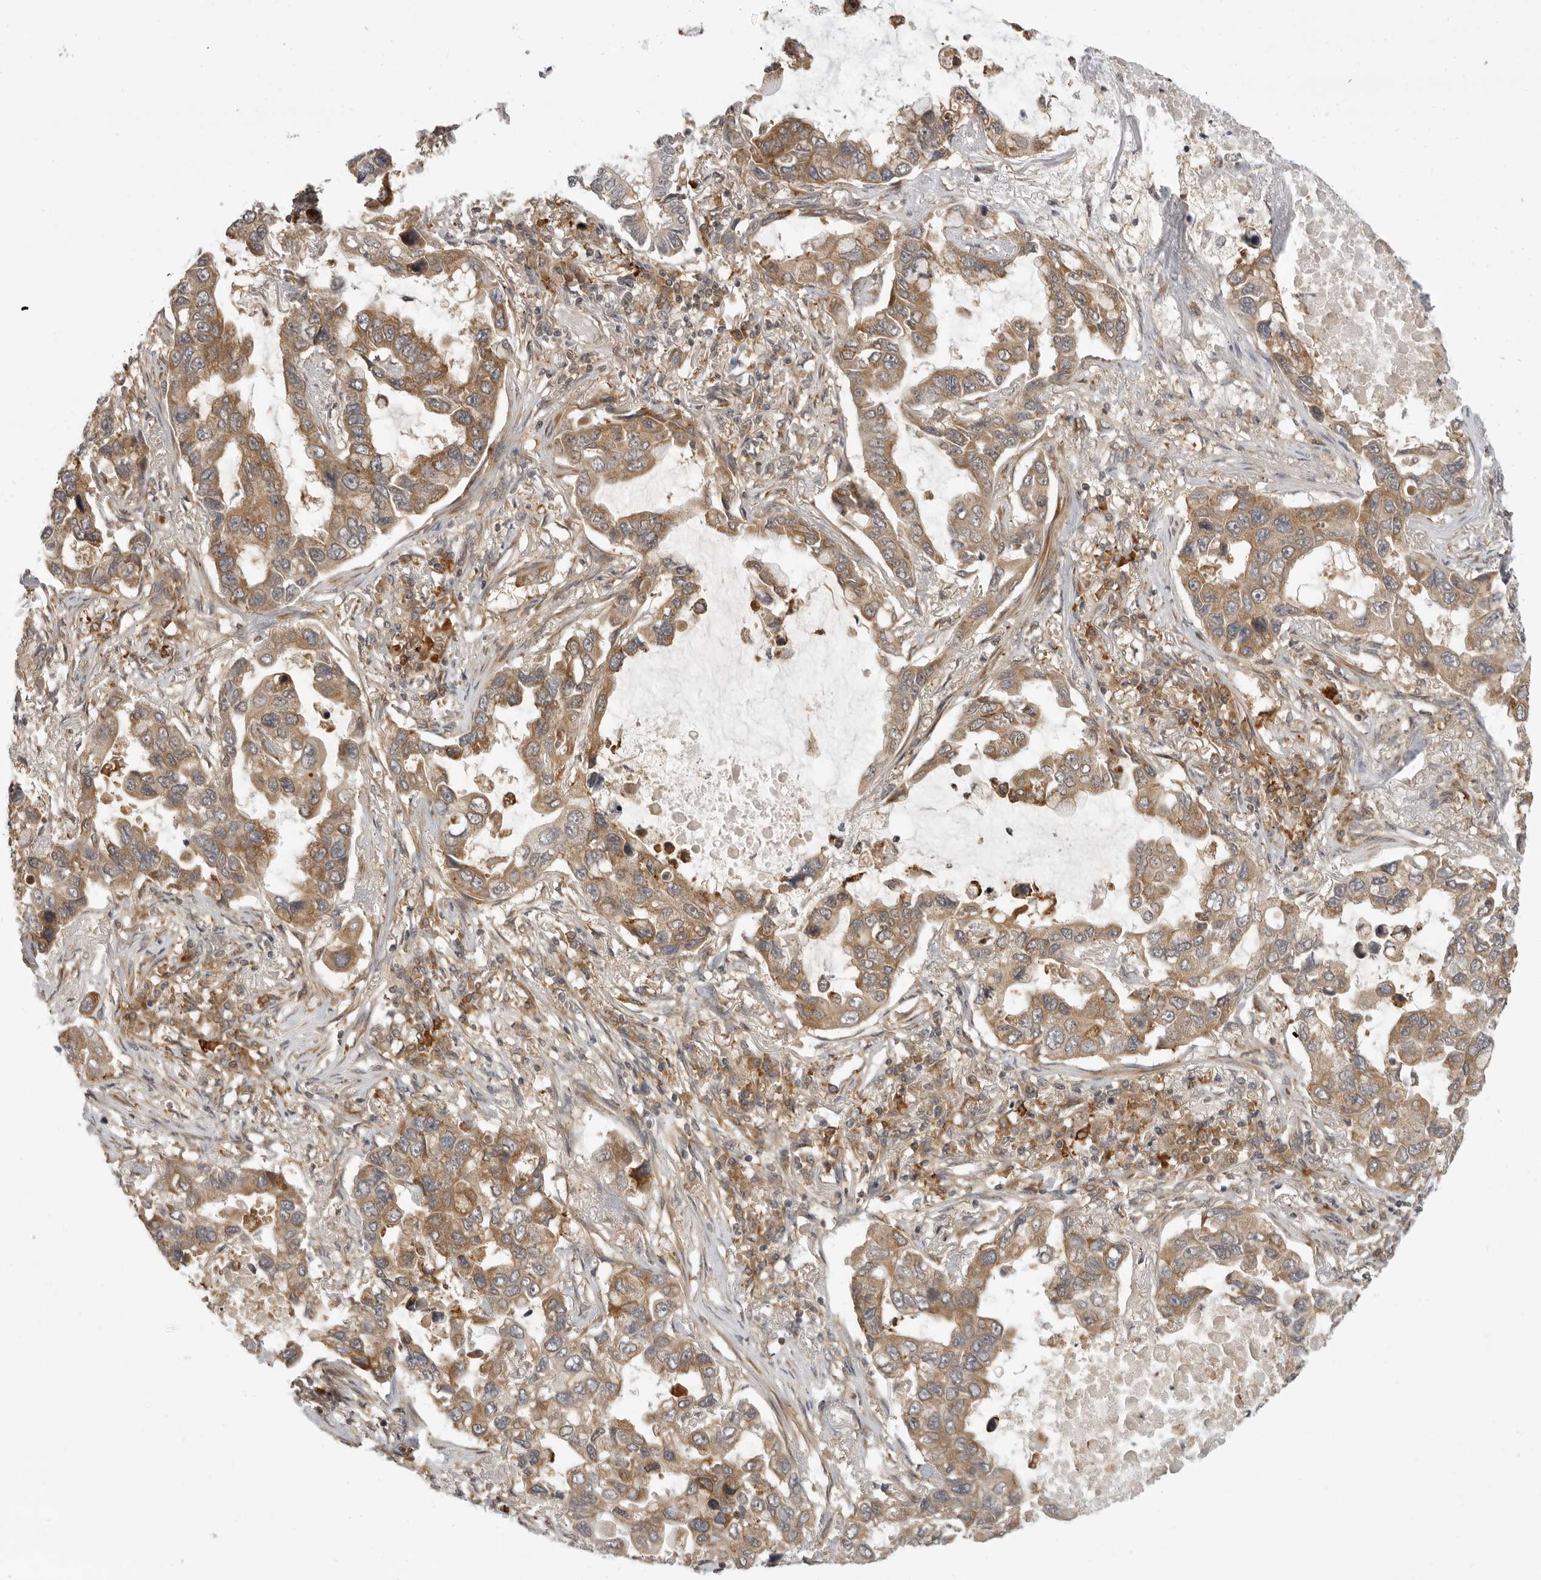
{"staining": {"intensity": "moderate", "quantity": ">75%", "location": "cytoplasmic/membranous"}, "tissue": "lung cancer", "cell_type": "Tumor cells", "image_type": "cancer", "snomed": [{"axis": "morphology", "description": "Adenocarcinoma, NOS"}, {"axis": "topography", "description": "Lung"}], "caption": "Tumor cells demonstrate medium levels of moderate cytoplasmic/membranous expression in approximately >75% of cells in lung cancer.", "gene": "PRRC2A", "patient": {"sex": "male", "age": 64}}